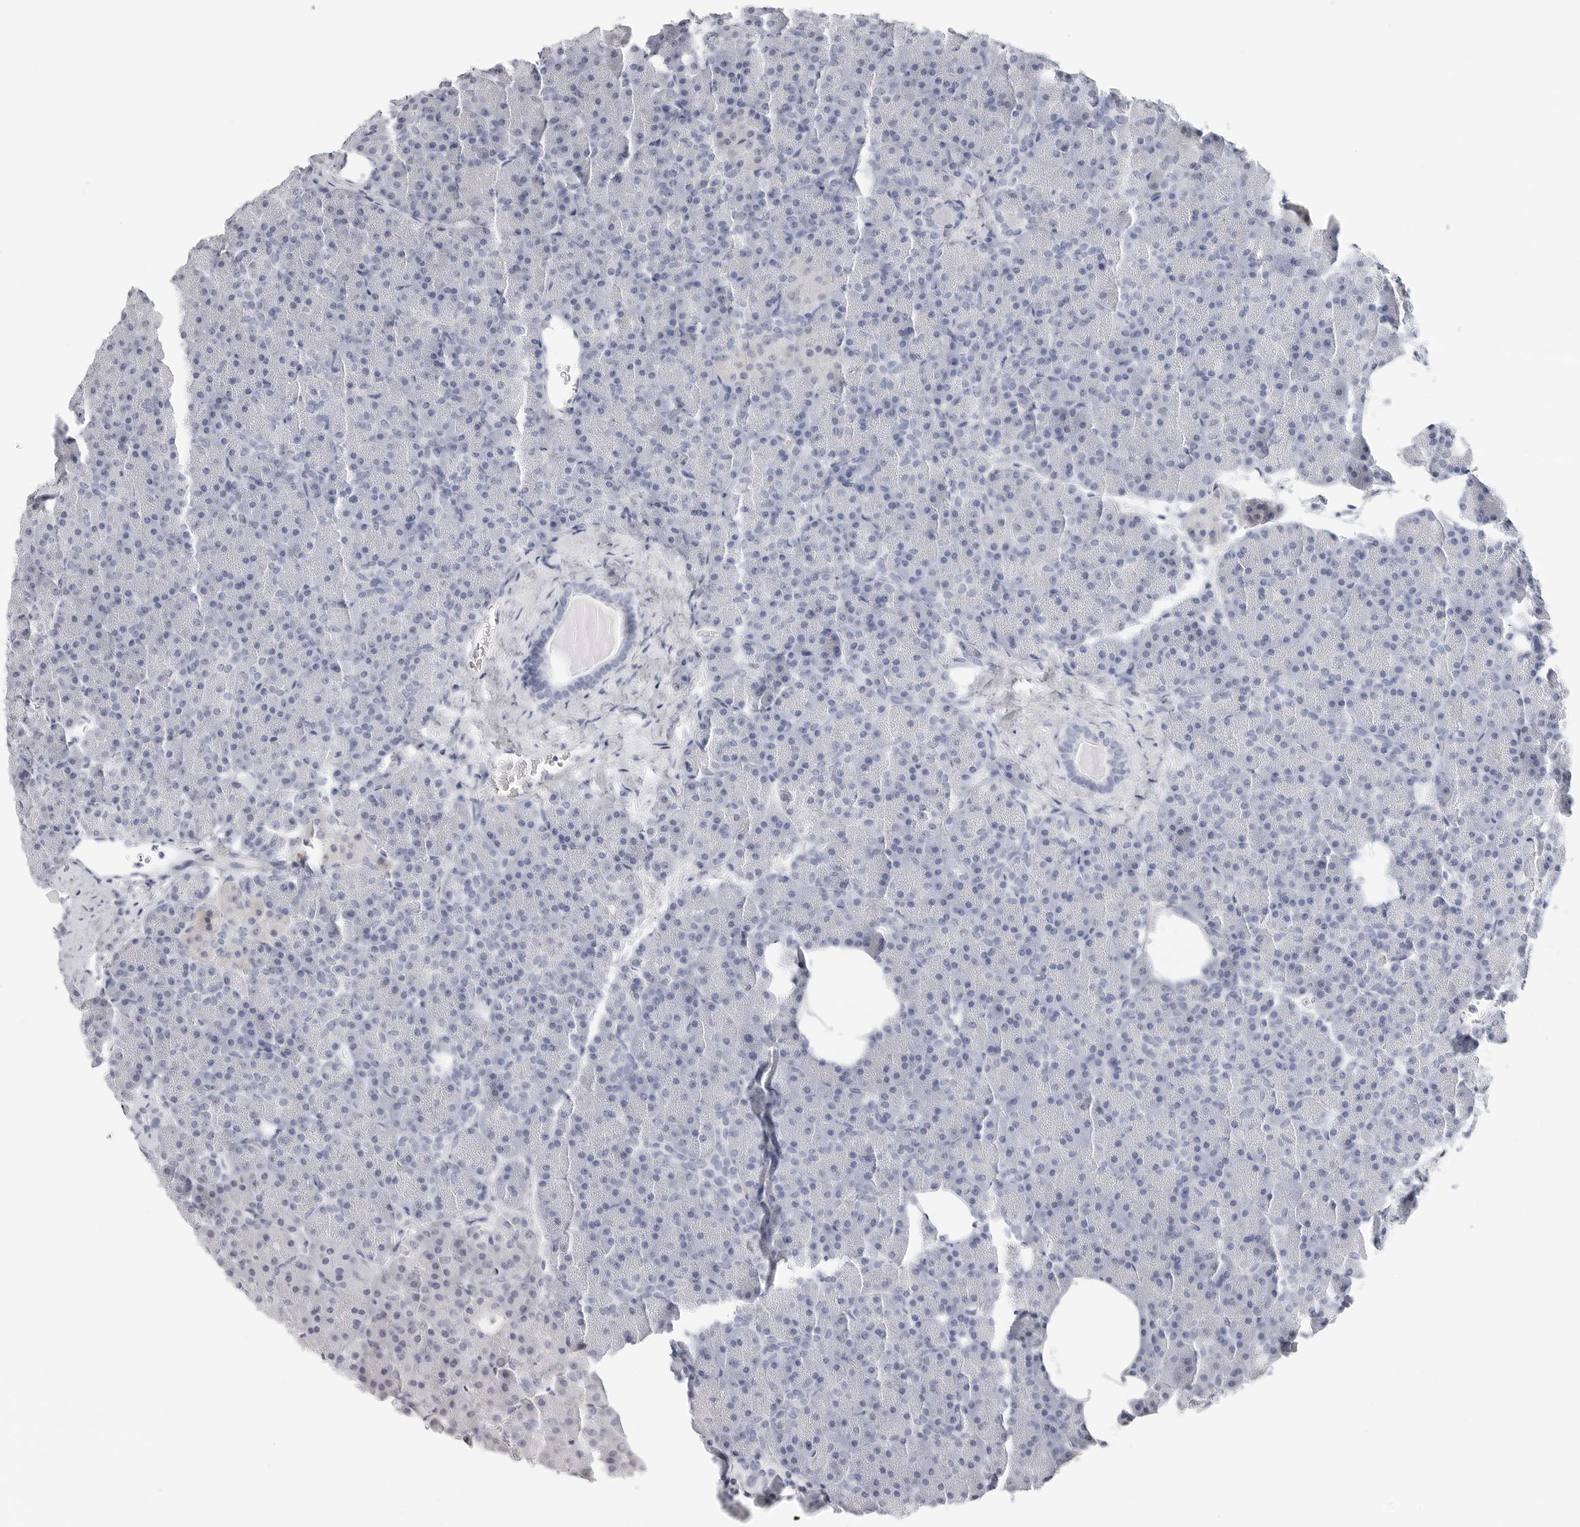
{"staining": {"intensity": "negative", "quantity": "none", "location": "none"}, "tissue": "pancreas", "cell_type": "Exocrine glandular cells", "image_type": "normal", "snomed": [{"axis": "morphology", "description": "Normal tissue, NOS"}, {"axis": "morphology", "description": "Carcinoid, malignant, NOS"}, {"axis": "topography", "description": "Pancreas"}], "caption": "DAB immunohistochemical staining of normal human pancreas exhibits no significant expression in exocrine glandular cells.", "gene": "AMPD1", "patient": {"sex": "female", "age": 35}}